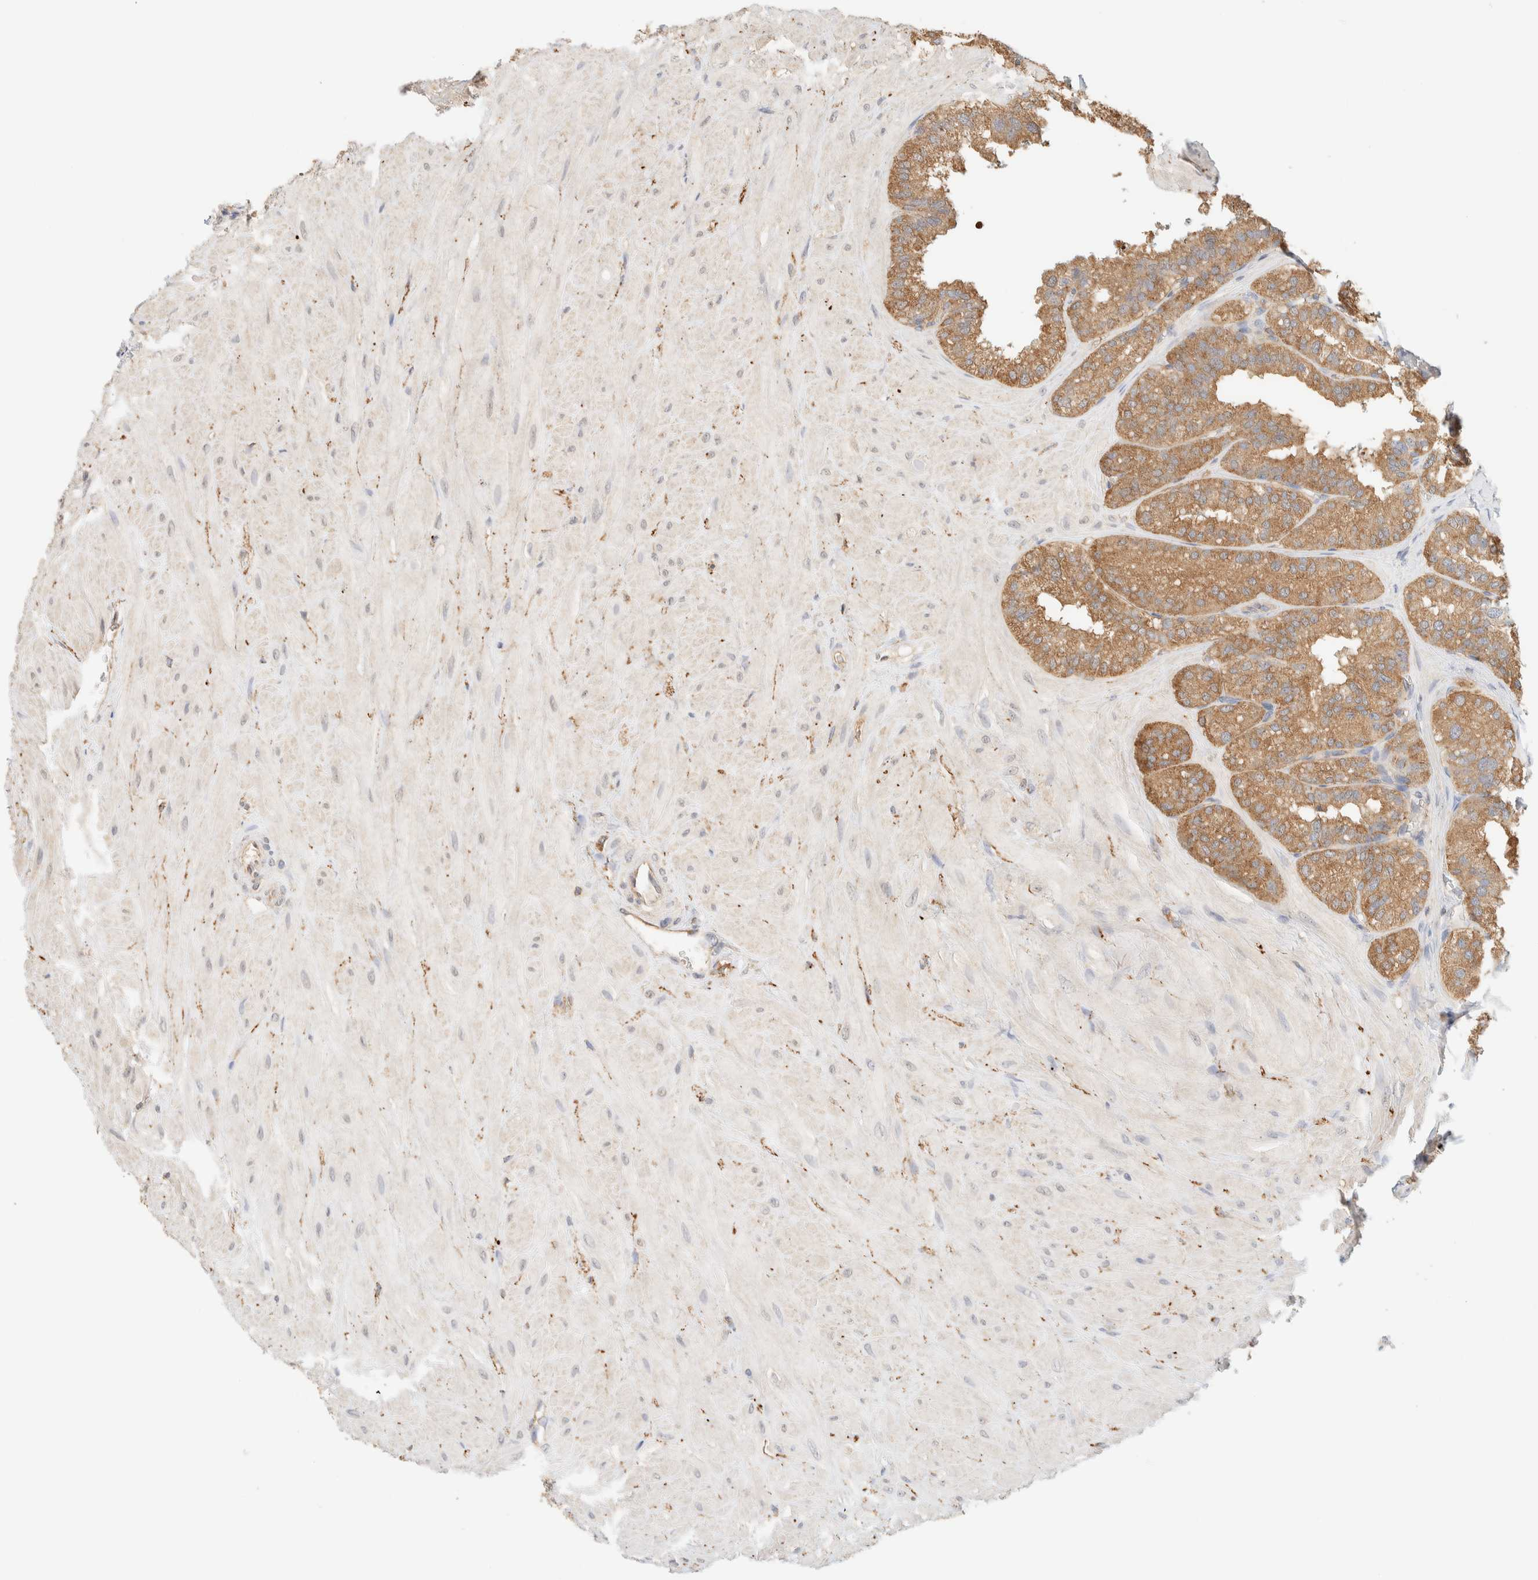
{"staining": {"intensity": "moderate", "quantity": ">75%", "location": "cytoplasmic/membranous"}, "tissue": "seminal vesicle", "cell_type": "Glandular cells", "image_type": "normal", "snomed": [{"axis": "morphology", "description": "Normal tissue, NOS"}, {"axis": "topography", "description": "Prostate"}, {"axis": "topography", "description": "Seminal veicle"}], "caption": "A medium amount of moderate cytoplasmic/membranous expression is identified in approximately >75% of glandular cells in benign seminal vesicle. The protein of interest is shown in brown color, while the nuclei are stained blue.", "gene": "TBC1D8B", "patient": {"sex": "male", "age": 51}}